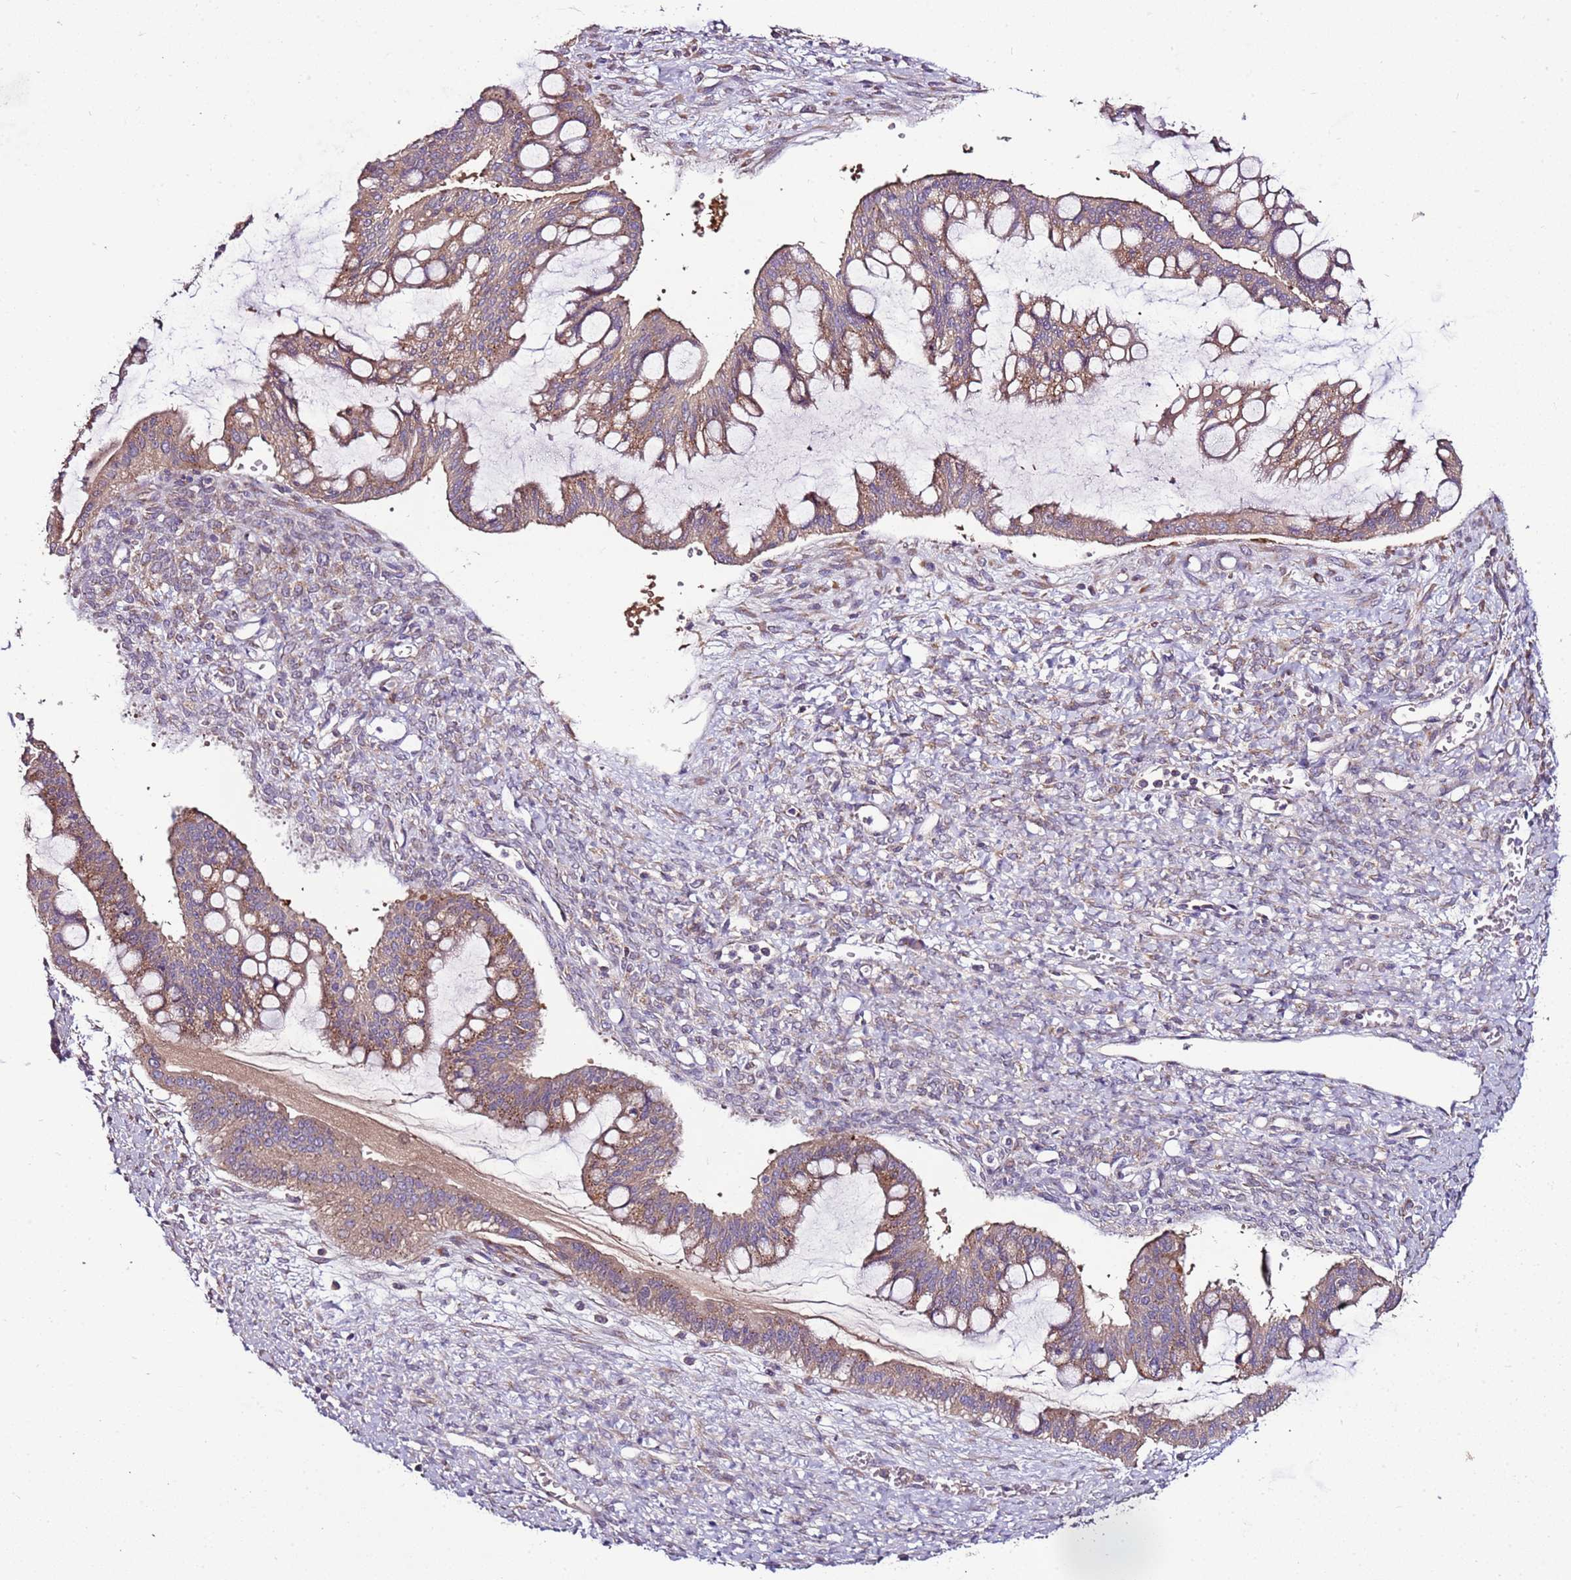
{"staining": {"intensity": "moderate", "quantity": ">75%", "location": "cytoplasmic/membranous"}, "tissue": "ovarian cancer", "cell_type": "Tumor cells", "image_type": "cancer", "snomed": [{"axis": "morphology", "description": "Cystadenocarcinoma, mucinous, NOS"}, {"axis": "topography", "description": "Ovary"}], "caption": "Tumor cells reveal medium levels of moderate cytoplasmic/membranous expression in about >75% of cells in ovarian mucinous cystadenocarcinoma.", "gene": "FAM20A", "patient": {"sex": "female", "age": 73}}